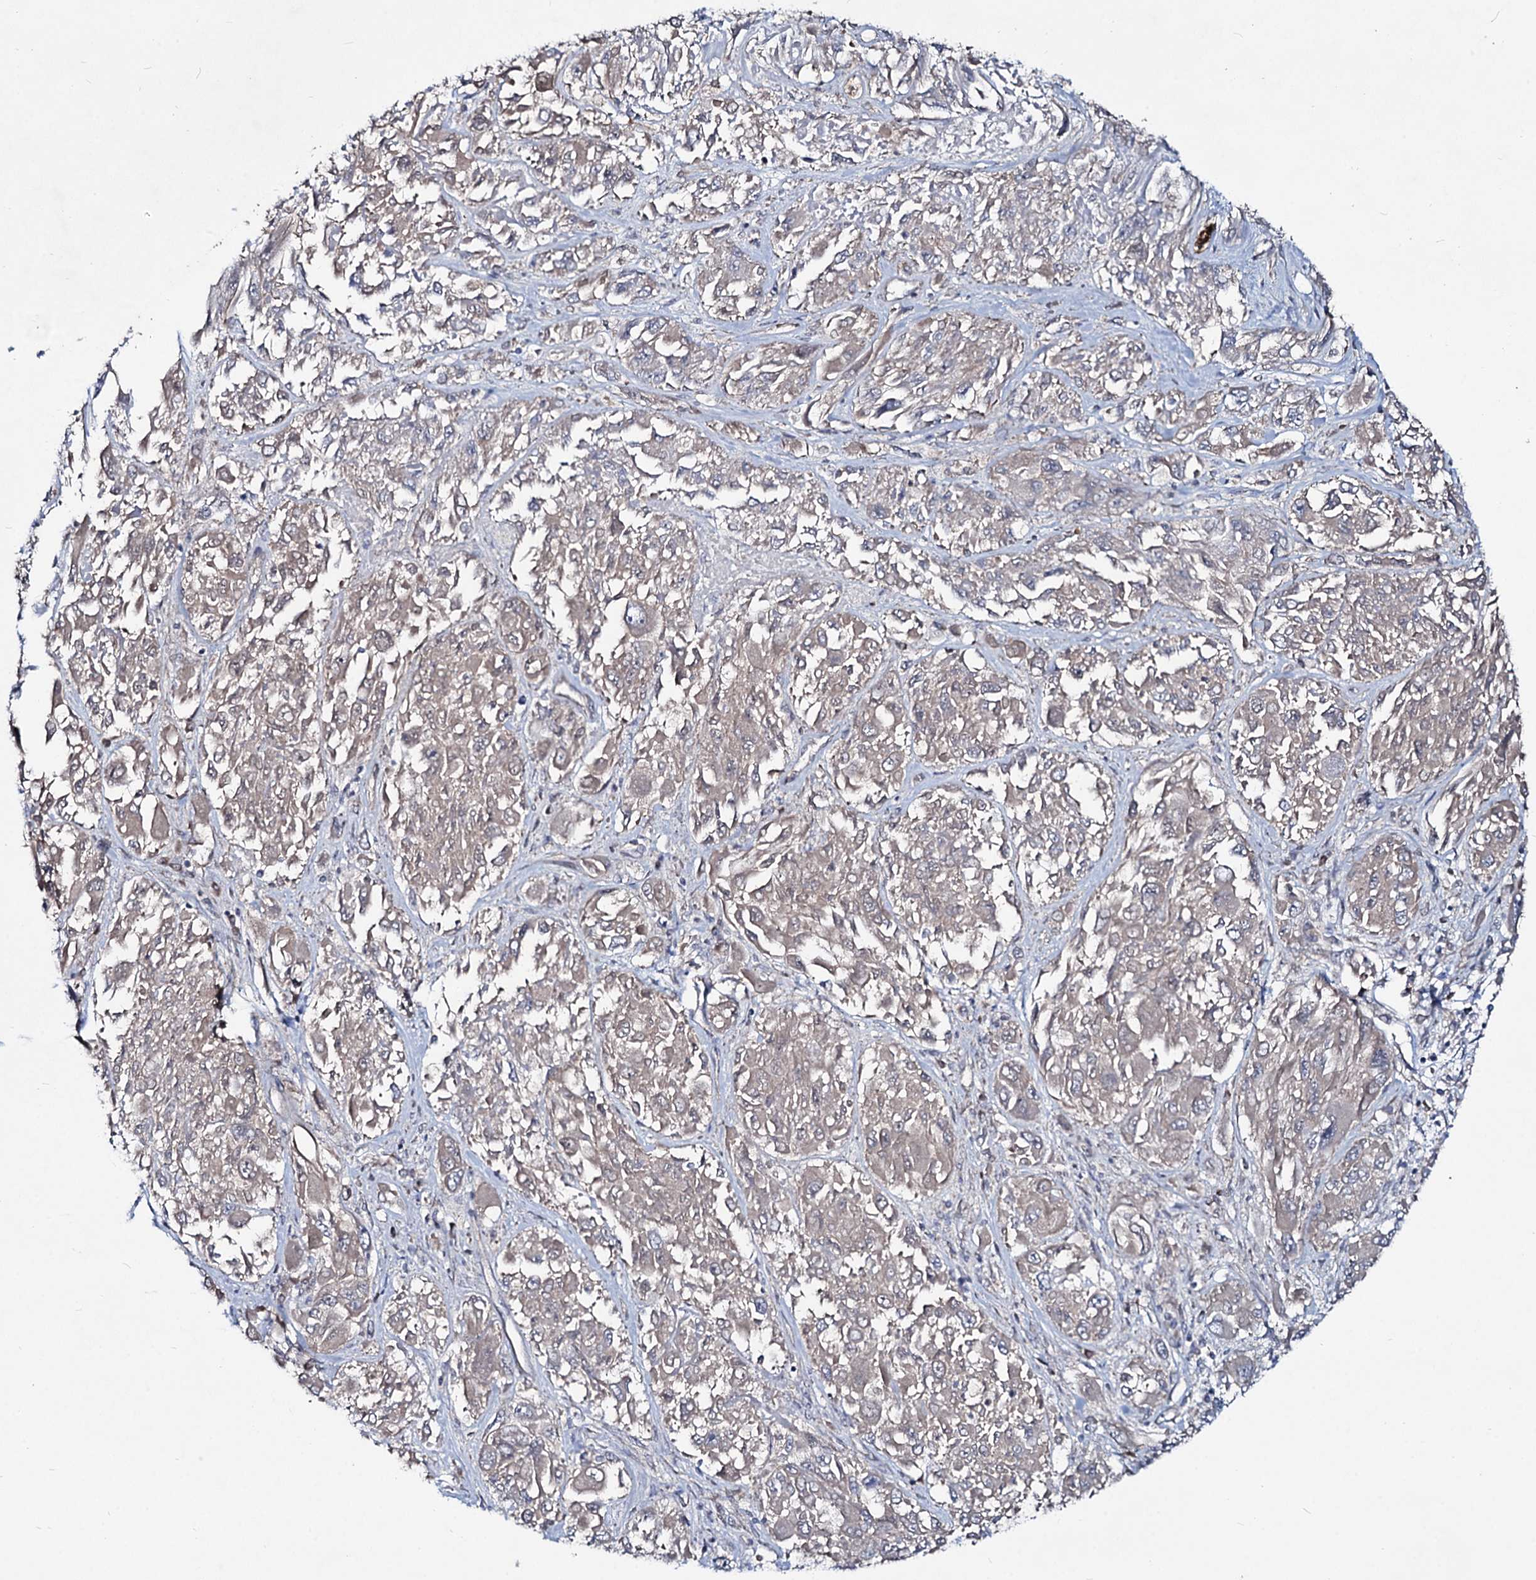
{"staining": {"intensity": "weak", "quantity": ">75%", "location": "cytoplasmic/membranous"}, "tissue": "melanoma", "cell_type": "Tumor cells", "image_type": "cancer", "snomed": [{"axis": "morphology", "description": "Malignant melanoma, NOS"}, {"axis": "topography", "description": "Skin"}], "caption": "This image demonstrates malignant melanoma stained with immunohistochemistry to label a protein in brown. The cytoplasmic/membranous of tumor cells show weak positivity for the protein. Nuclei are counter-stained blue.", "gene": "RNF6", "patient": {"sex": "female", "age": 91}}